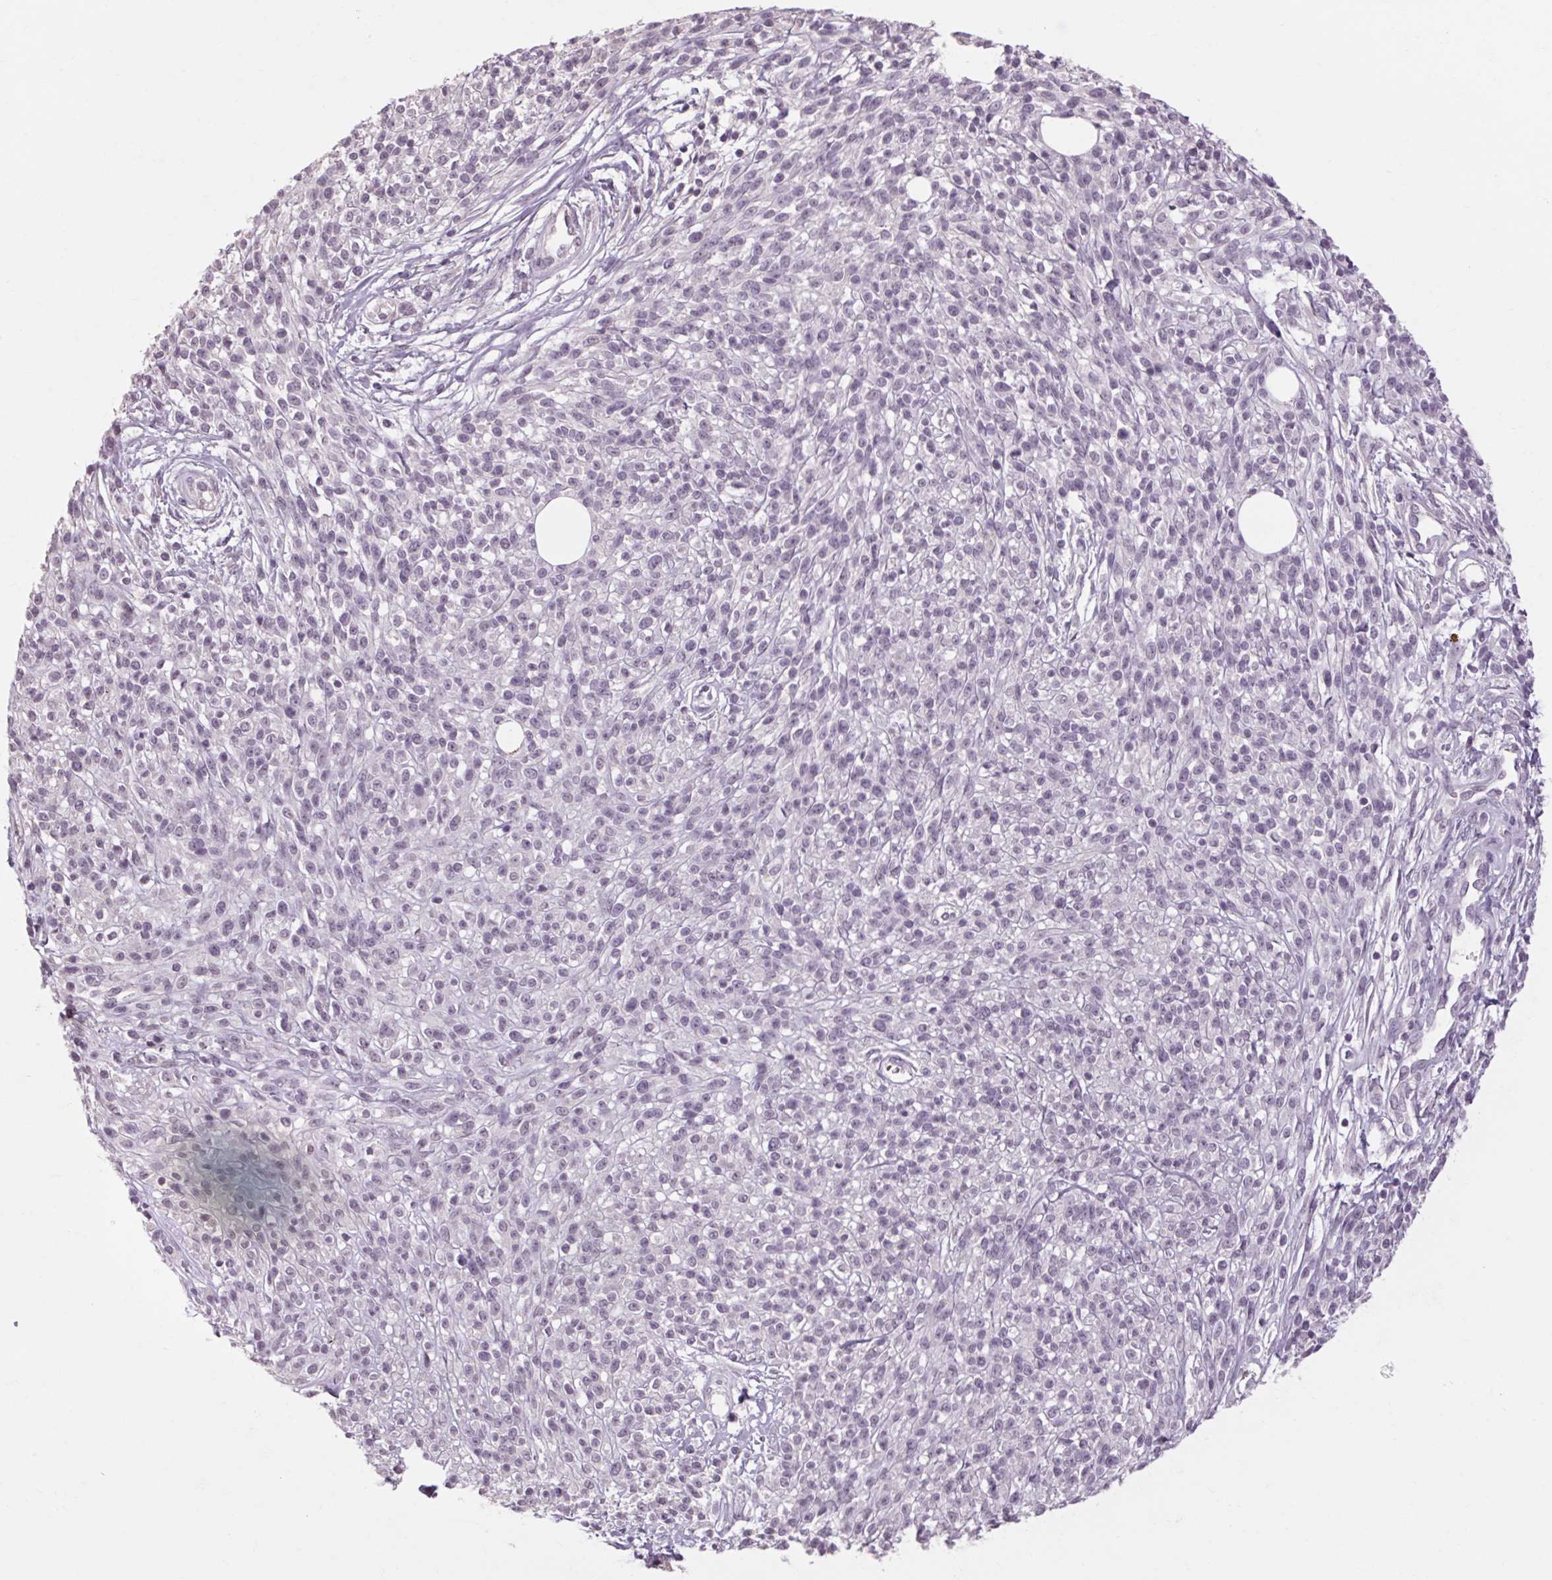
{"staining": {"intensity": "negative", "quantity": "none", "location": "none"}, "tissue": "melanoma", "cell_type": "Tumor cells", "image_type": "cancer", "snomed": [{"axis": "morphology", "description": "Malignant melanoma, NOS"}, {"axis": "topography", "description": "Skin"}, {"axis": "topography", "description": "Skin of trunk"}], "caption": "Immunohistochemistry (IHC) image of neoplastic tissue: human melanoma stained with DAB reveals no significant protein staining in tumor cells.", "gene": "POMC", "patient": {"sex": "male", "age": 74}}